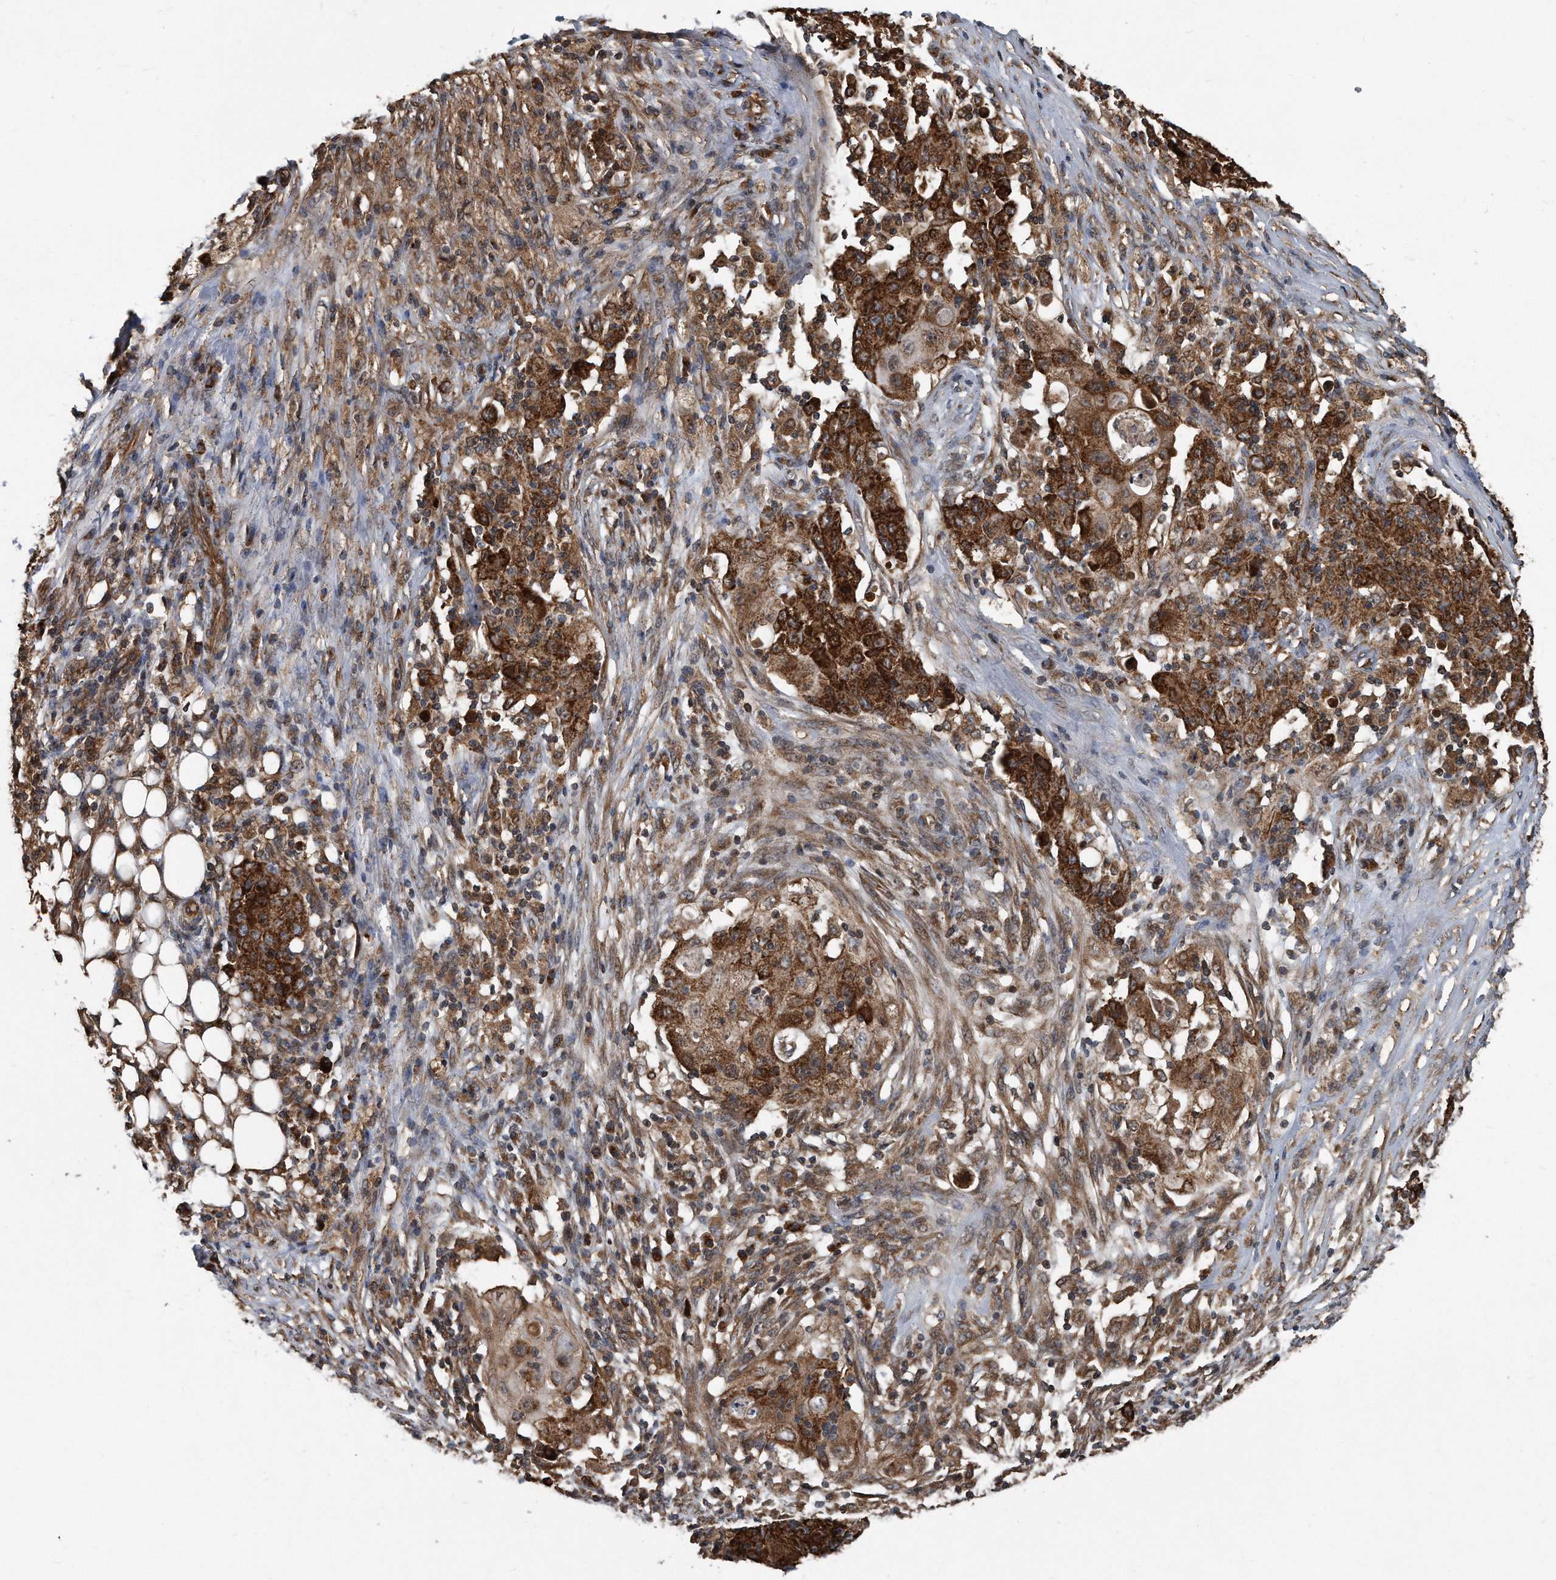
{"staining": {"intensity": "strong", "quantity": ">75%", "location": "cytoplasmic/membranous"}, "tissue": "ovarian cancer", "cell_type": "Tumor cells", "image_type": "cancer", "snomed": [{"axis": "morphology", "description": "Carcinoma, endometroid"}, {"axis": "topography", "description": "Ovary"}], "caption": "Approximately >75% of tumor cells in ovarian cancer demonstrate strong cytoplasmic/membranous protein staining as visualized by brown immunohistochemical staining.", "gene": "FAM136A", "patient": {"sex": "female", "age": 42}}